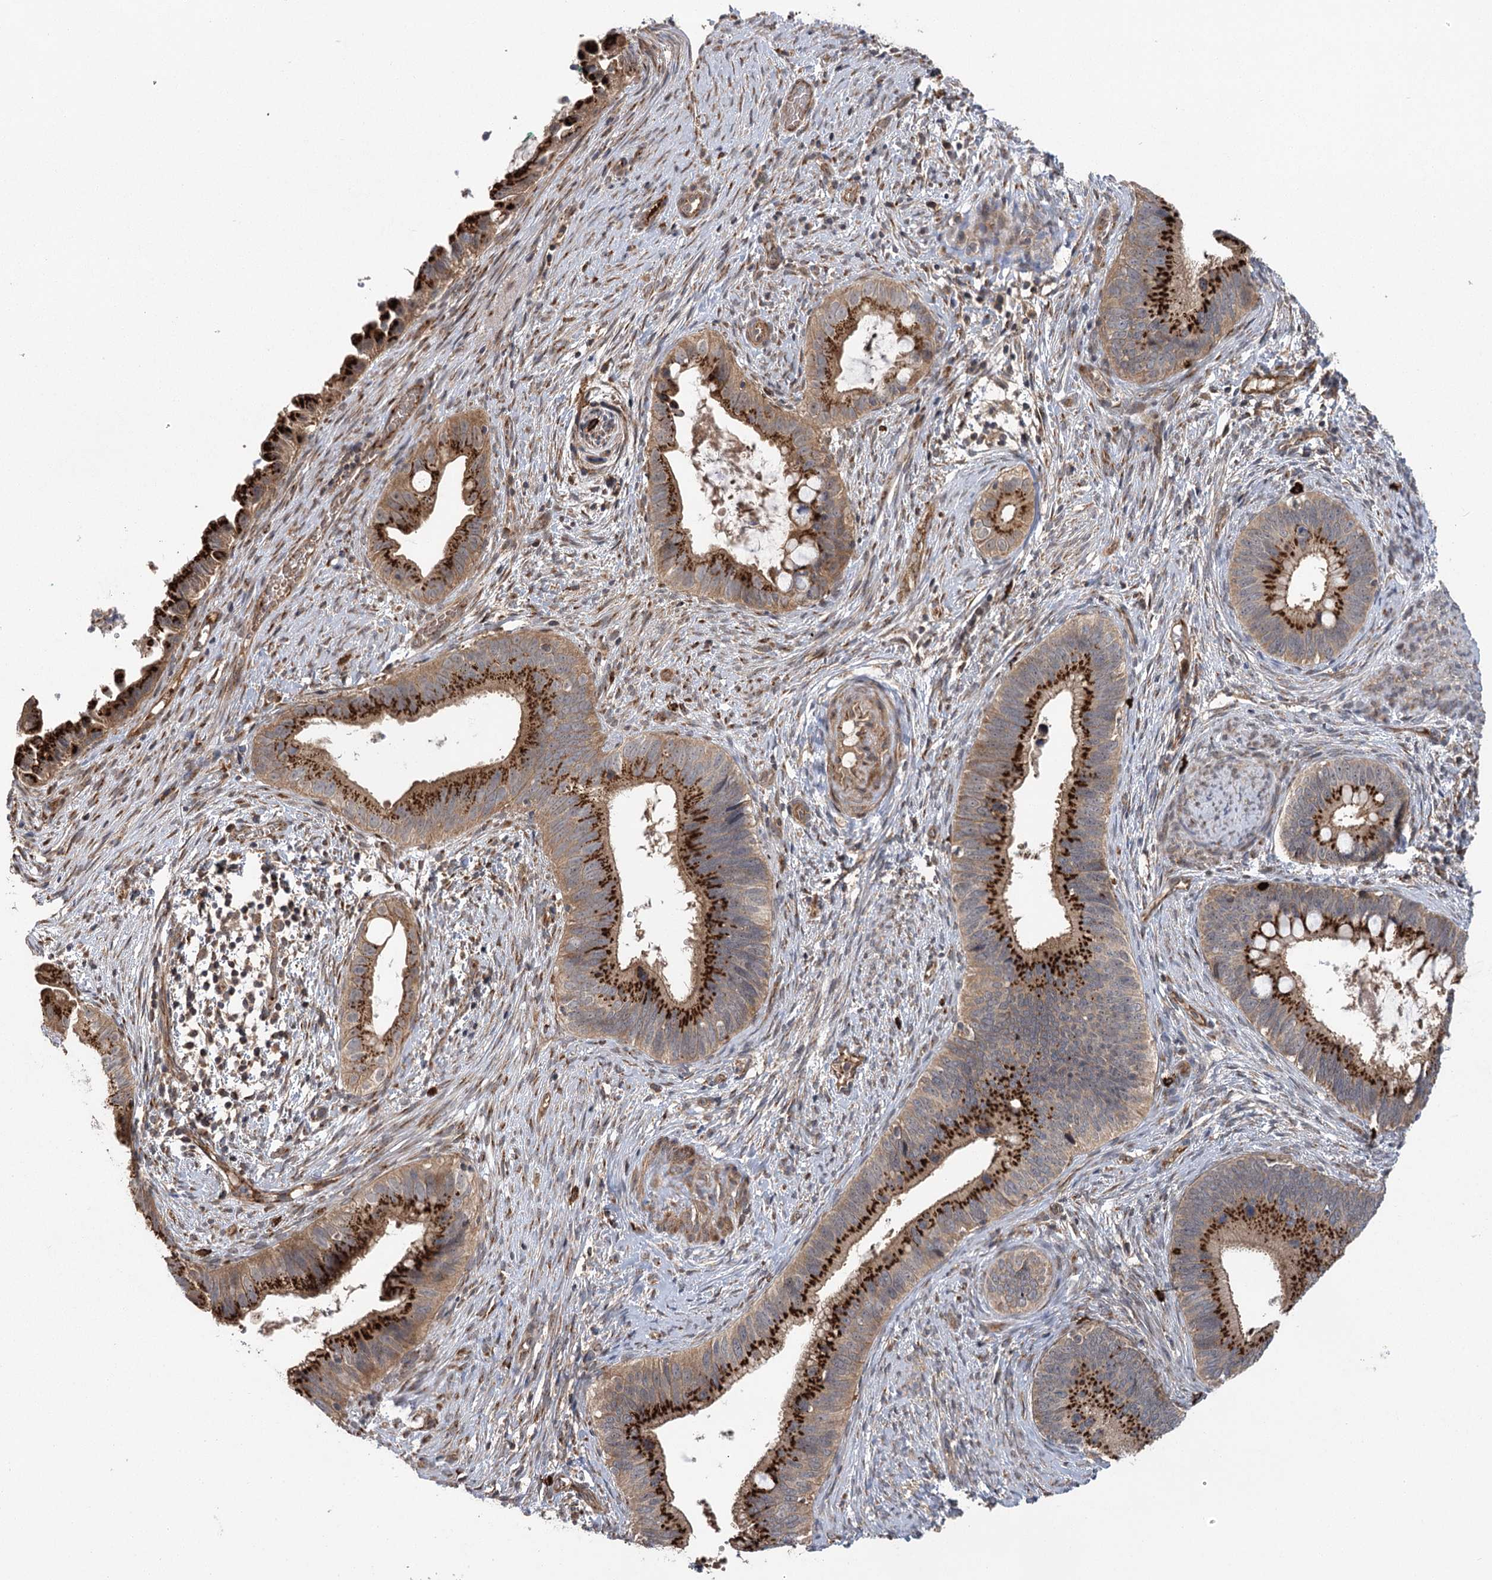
{"staining": {"intensity": "strong", "quantity": ">75%", "location": "cytoplasmic/membranous"}, "tissue": "cervical cancer", "cell_type": "Tumor cells", "image_type": "cancer", "snomed": [{"axis": "morphology", "description": "Adenocarcinoma, NOS"}, {"axis": "topography", "description": "Cervix"}], "caption": "This micrograph shows cervical cancer stained with immunohistochemistry (IHC) to label a protein in brown. The cytoplasmic/membranous of tumor cells show strong positivity for the protein. Nuclei are counter-stained blue.", "gene": "CARD19", "patient": {"sex": "female", "age": 42}}